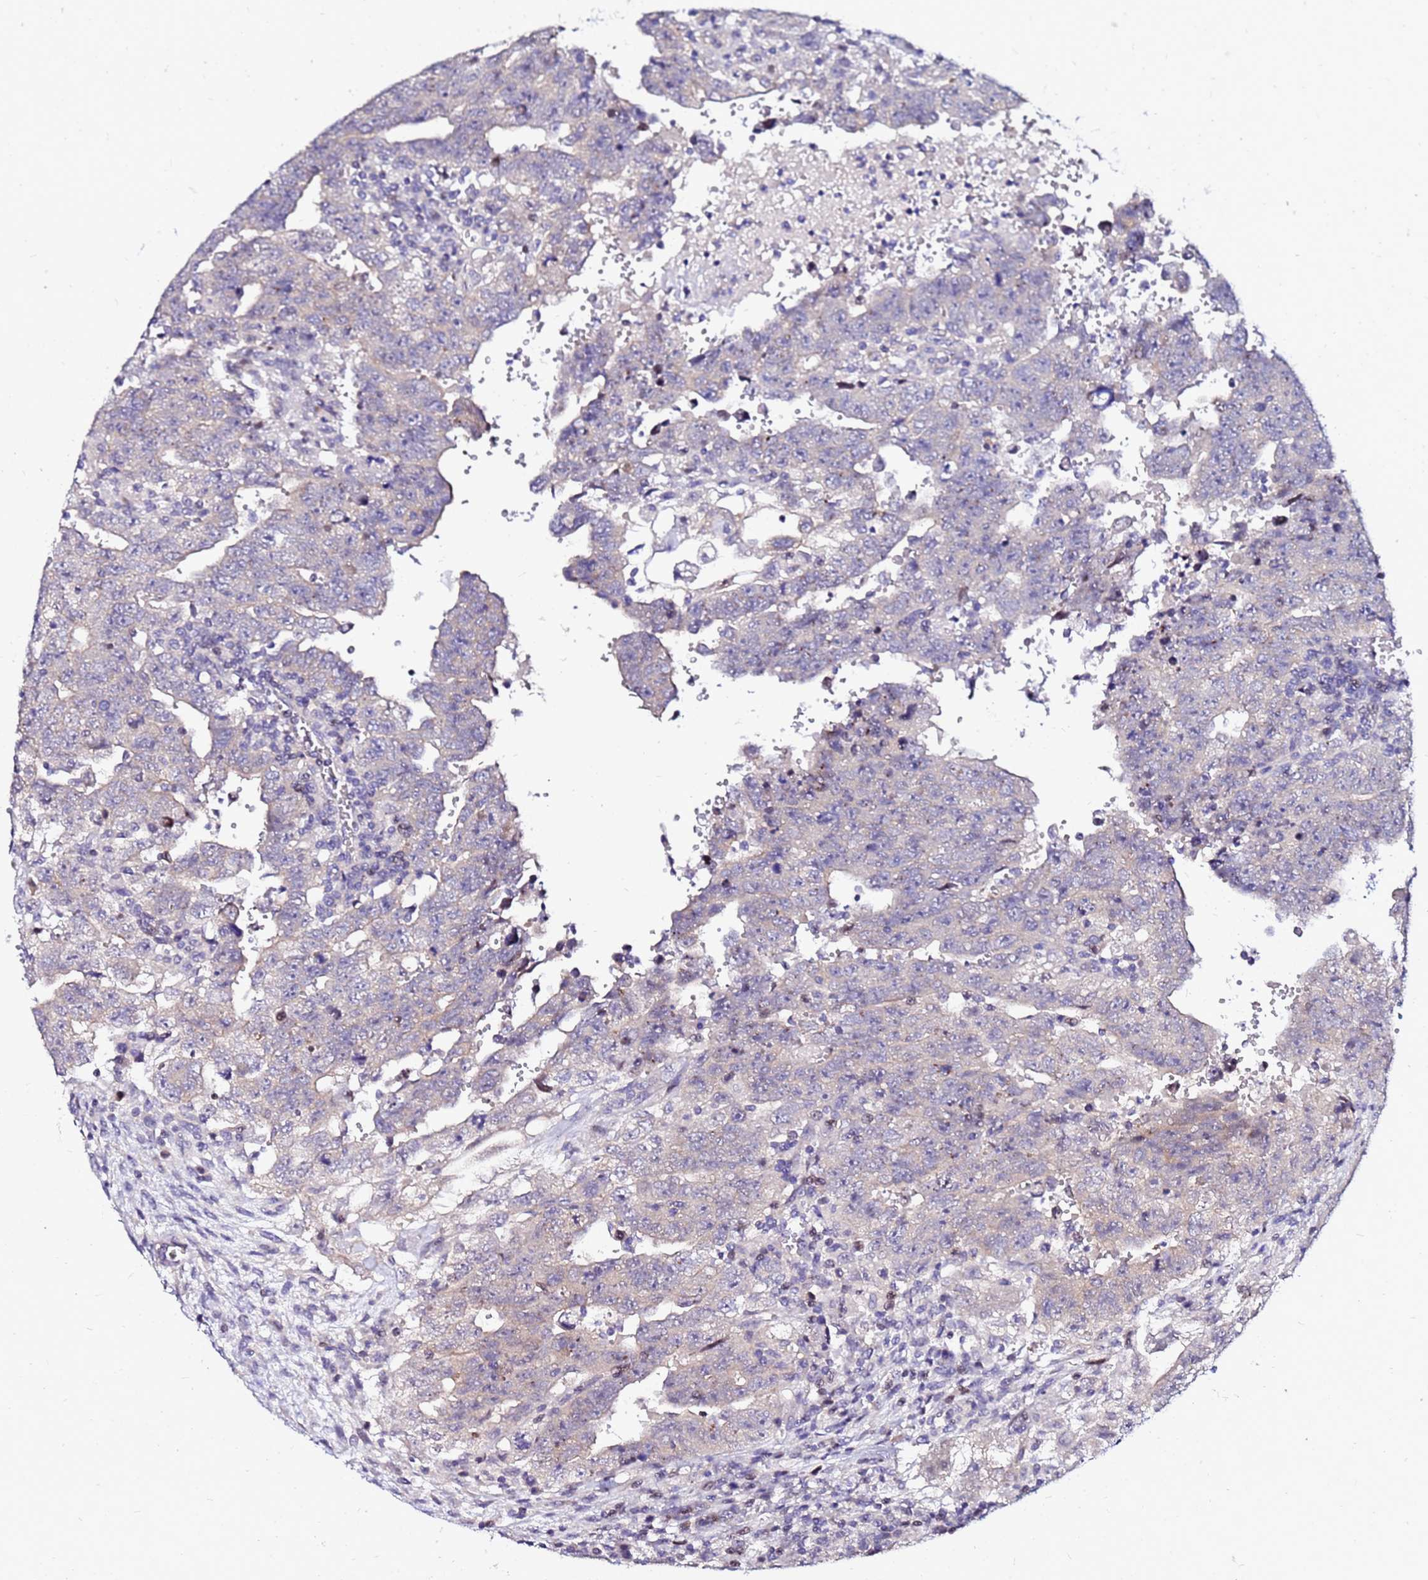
{"staining": {"intensity": "negative", "quantity": "none", "location": "none"}, "tissue": "testis cancer", "cell_type": "Tumor cells", "image_type": "cancer", "snomed": [{"axis": "morphology", "description": "Carcinoma, Embryonal, NOS"}, {"axis": "topography", "description": "Testis"}], "caption": "Micrograph shows no protein expression in tumor cells of testis embryonal carcinoma tissue. (Brightfield microscopy of DAB (3,3'-diaminobenzidine) immunohistochemistry at high magnification).", "gene": "ARHGEF5", "patient": {"sex": "male", "age": 28}}